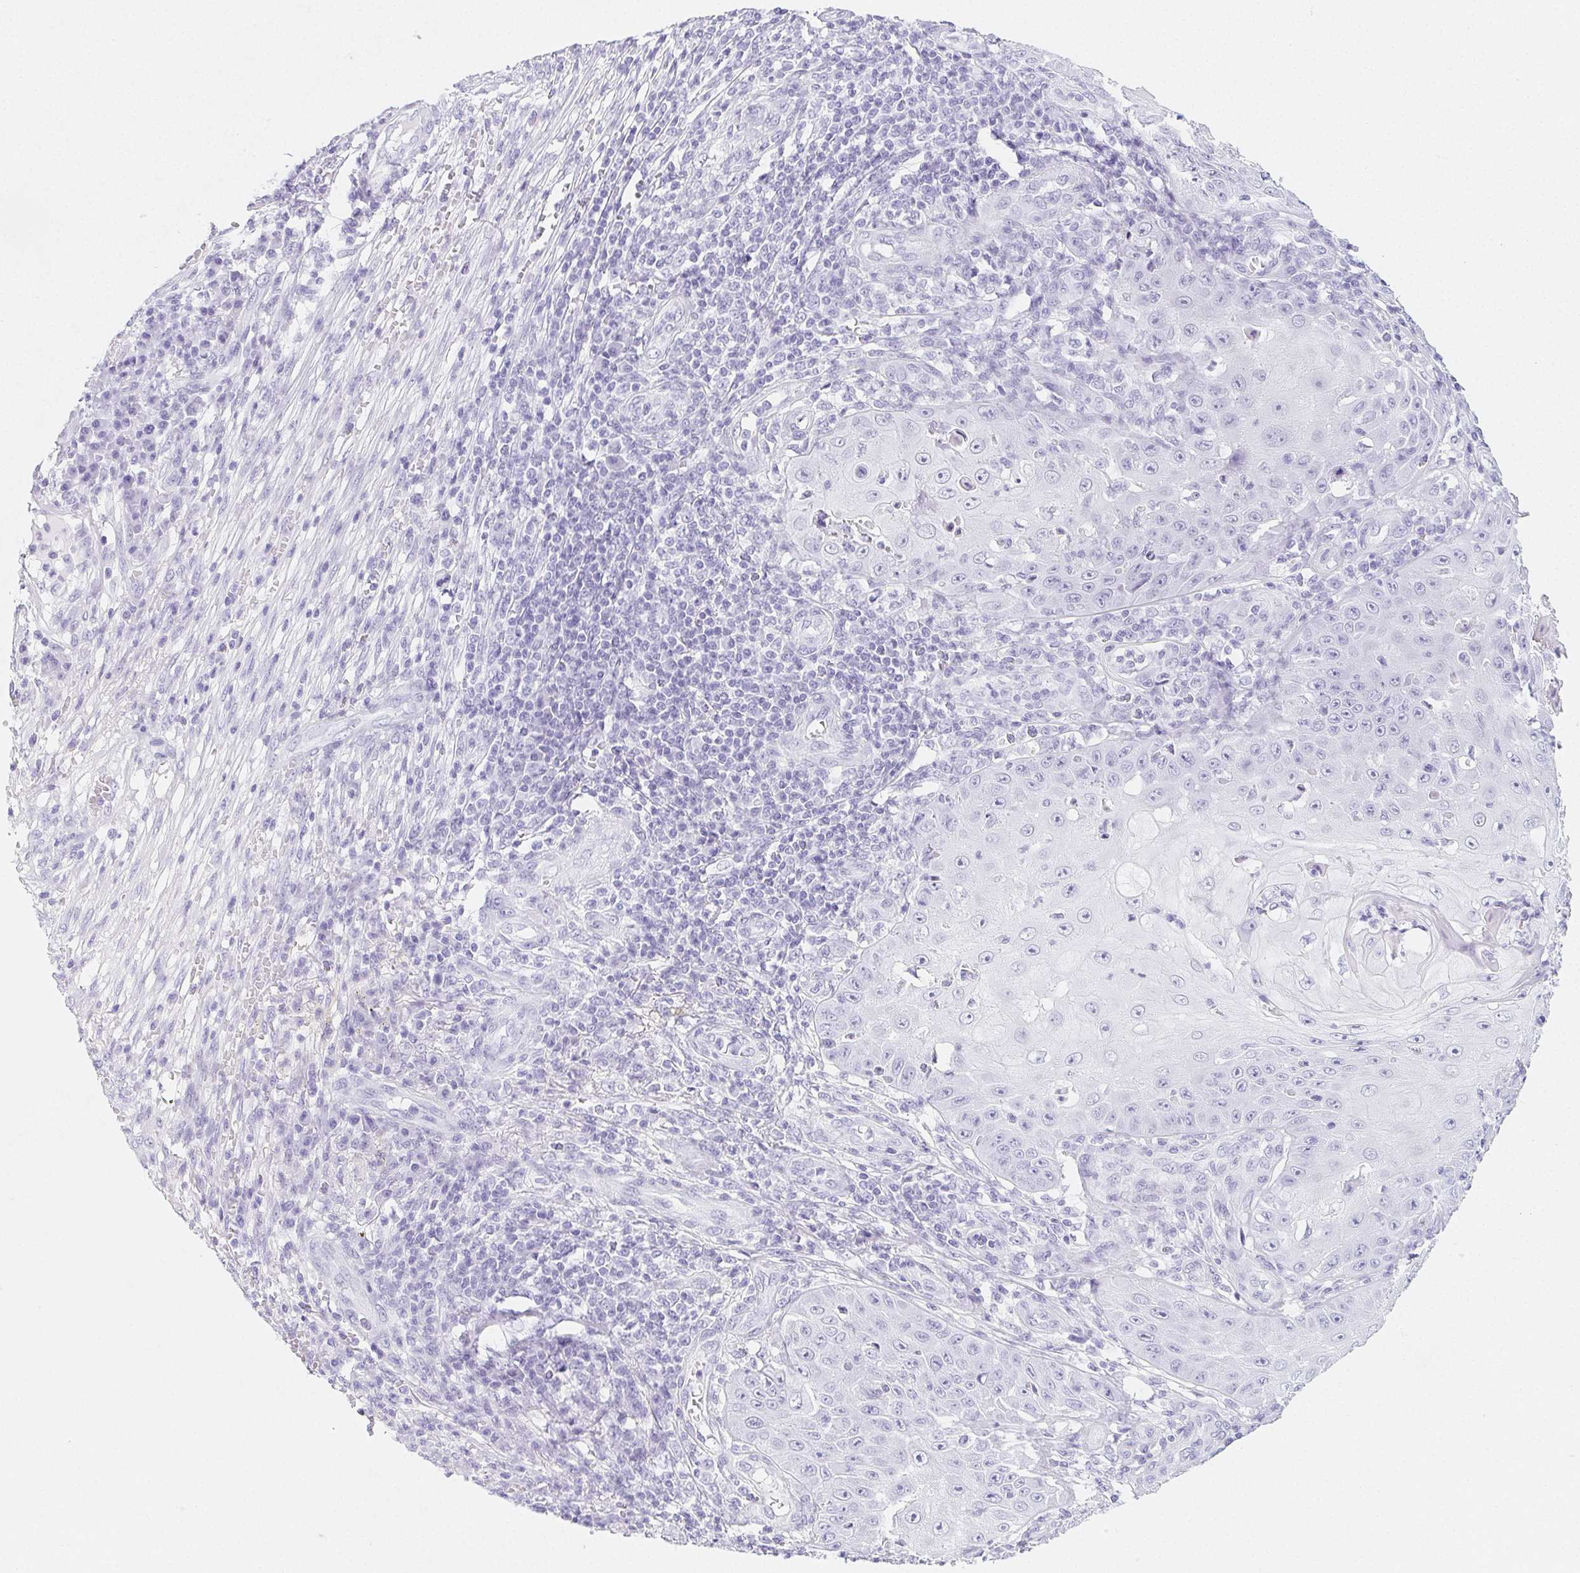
{"staining": {"intensity": "negative", "quantity": "none", "location": "none"}, "tissue": "skin cancer", "cell_type": "Tumor cells", "image_type": "cancer", "snomed": [{"axis": "morphology", "description": "Squamous cell carcinoma, NOS"}, {"axis": "topography", "description": "Skin"}], "caption": "Image shows no protein positivity in tumor cells of skin squamous cell carcinoma tissue.", "gene": "HRC", "patient": {"sex": "male", "age": 70}}